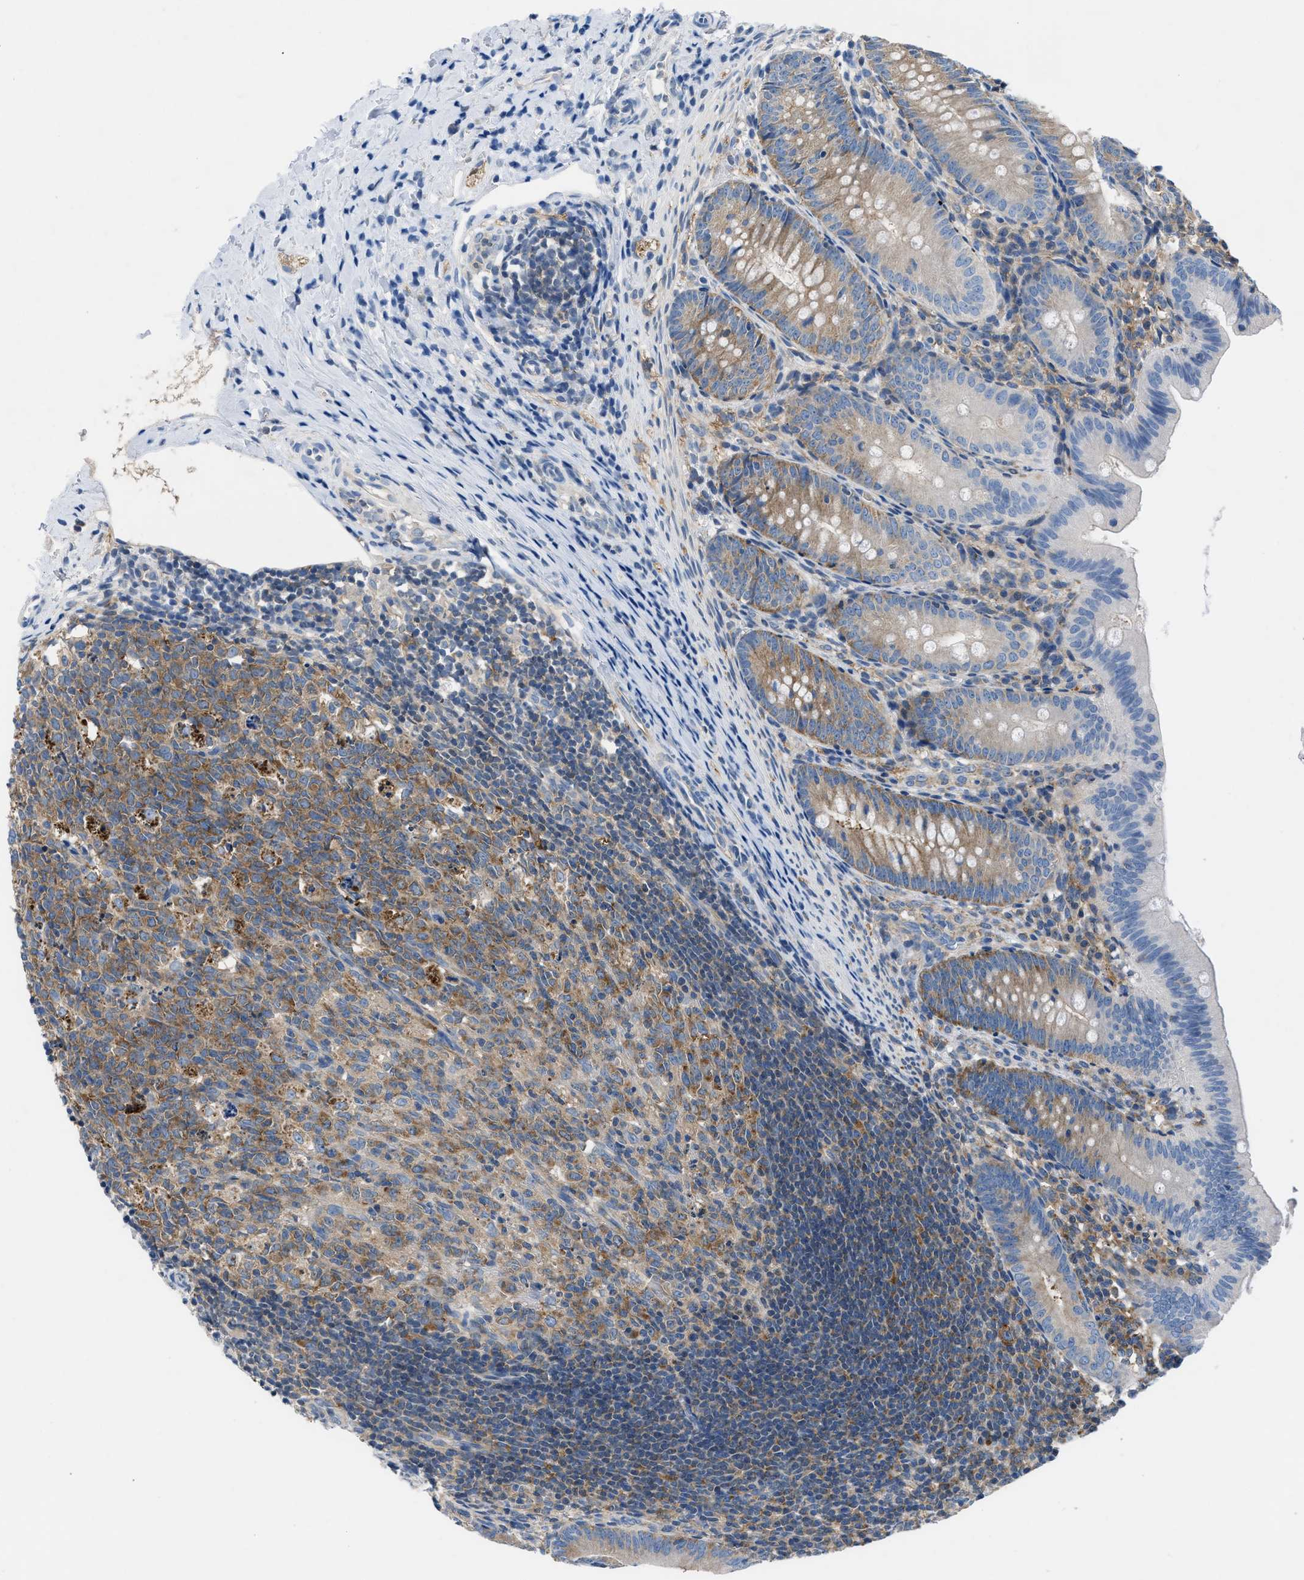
{"staining": {"intensity": "weak", "quantity": ">75%", "location": "cytoplasmic/membranous"}, "tissue": "appendix", "cell_type": "Glandular cells", "image_type": "normal", "snomed": [{"axis": "morphology", "description": "Normal tissue, NOS"}, {"axis": "topography", "description": "Appendix"}], "caption": "Protein analysis of unremarkable appendix exhibits weak cytoplasmic/membranous staining in approximately >75% of glandular cells. Nuclei are stained in blue.", "gene": "BNC2", "patient": {"sex": "male", "age": 1}}